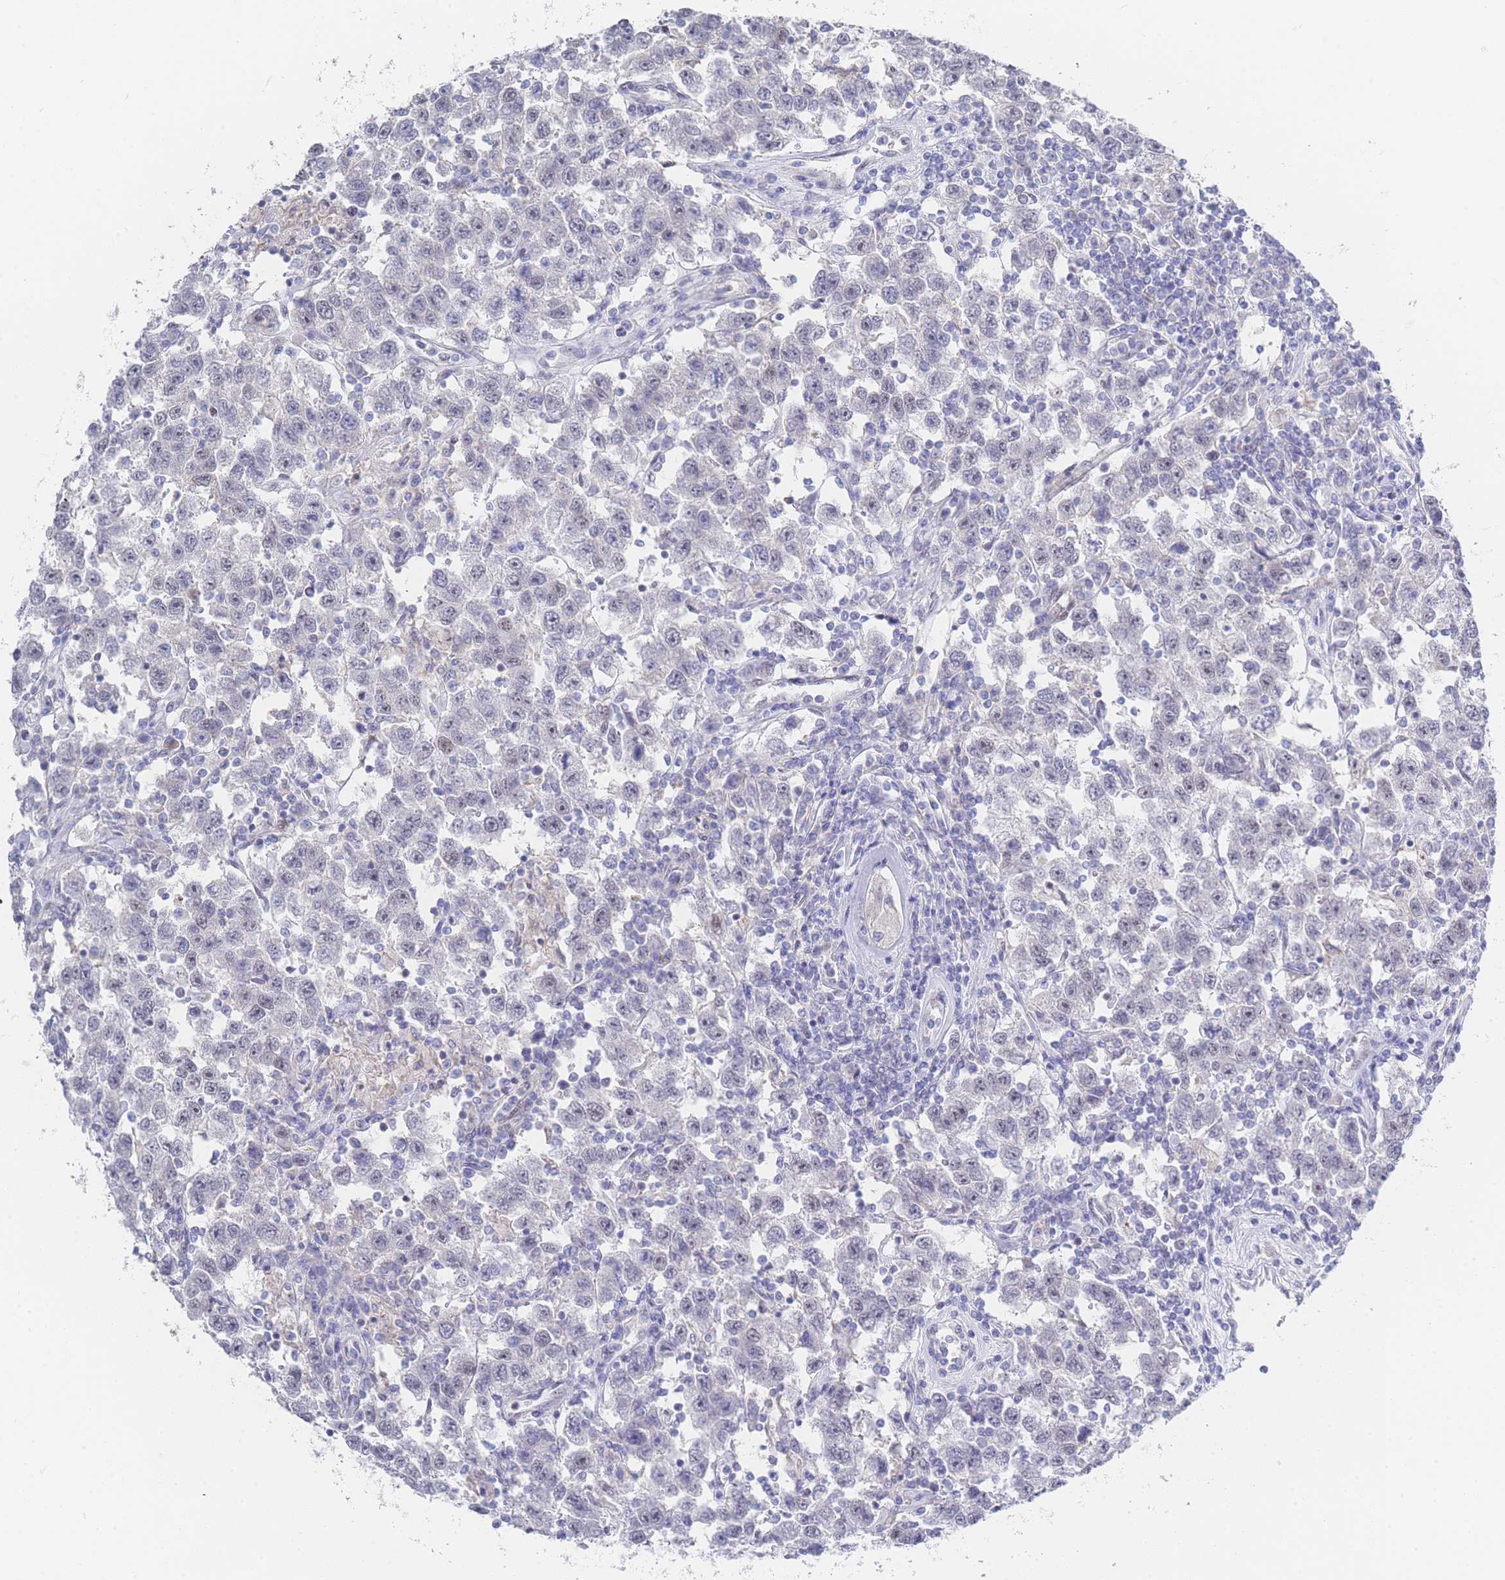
{"staining": {"intensity": "negative", "quantity": "none", "location": "none"}, "tissue": "testis cancer", "cell_type": "Tumor cells", "image_type": "cancer", "snomed": [{"axis": "morphology", "description": "Seminoma, NOS"}, {"axis": "topography", "description": "Testis"}], "caption": "Human testis cancer stained for a protein using immunohistochemistry (IHC) demonstrates no positivity in tumor cells.", "gene": "ZNF142", "patient": {"sex": "male", "age": 41}}